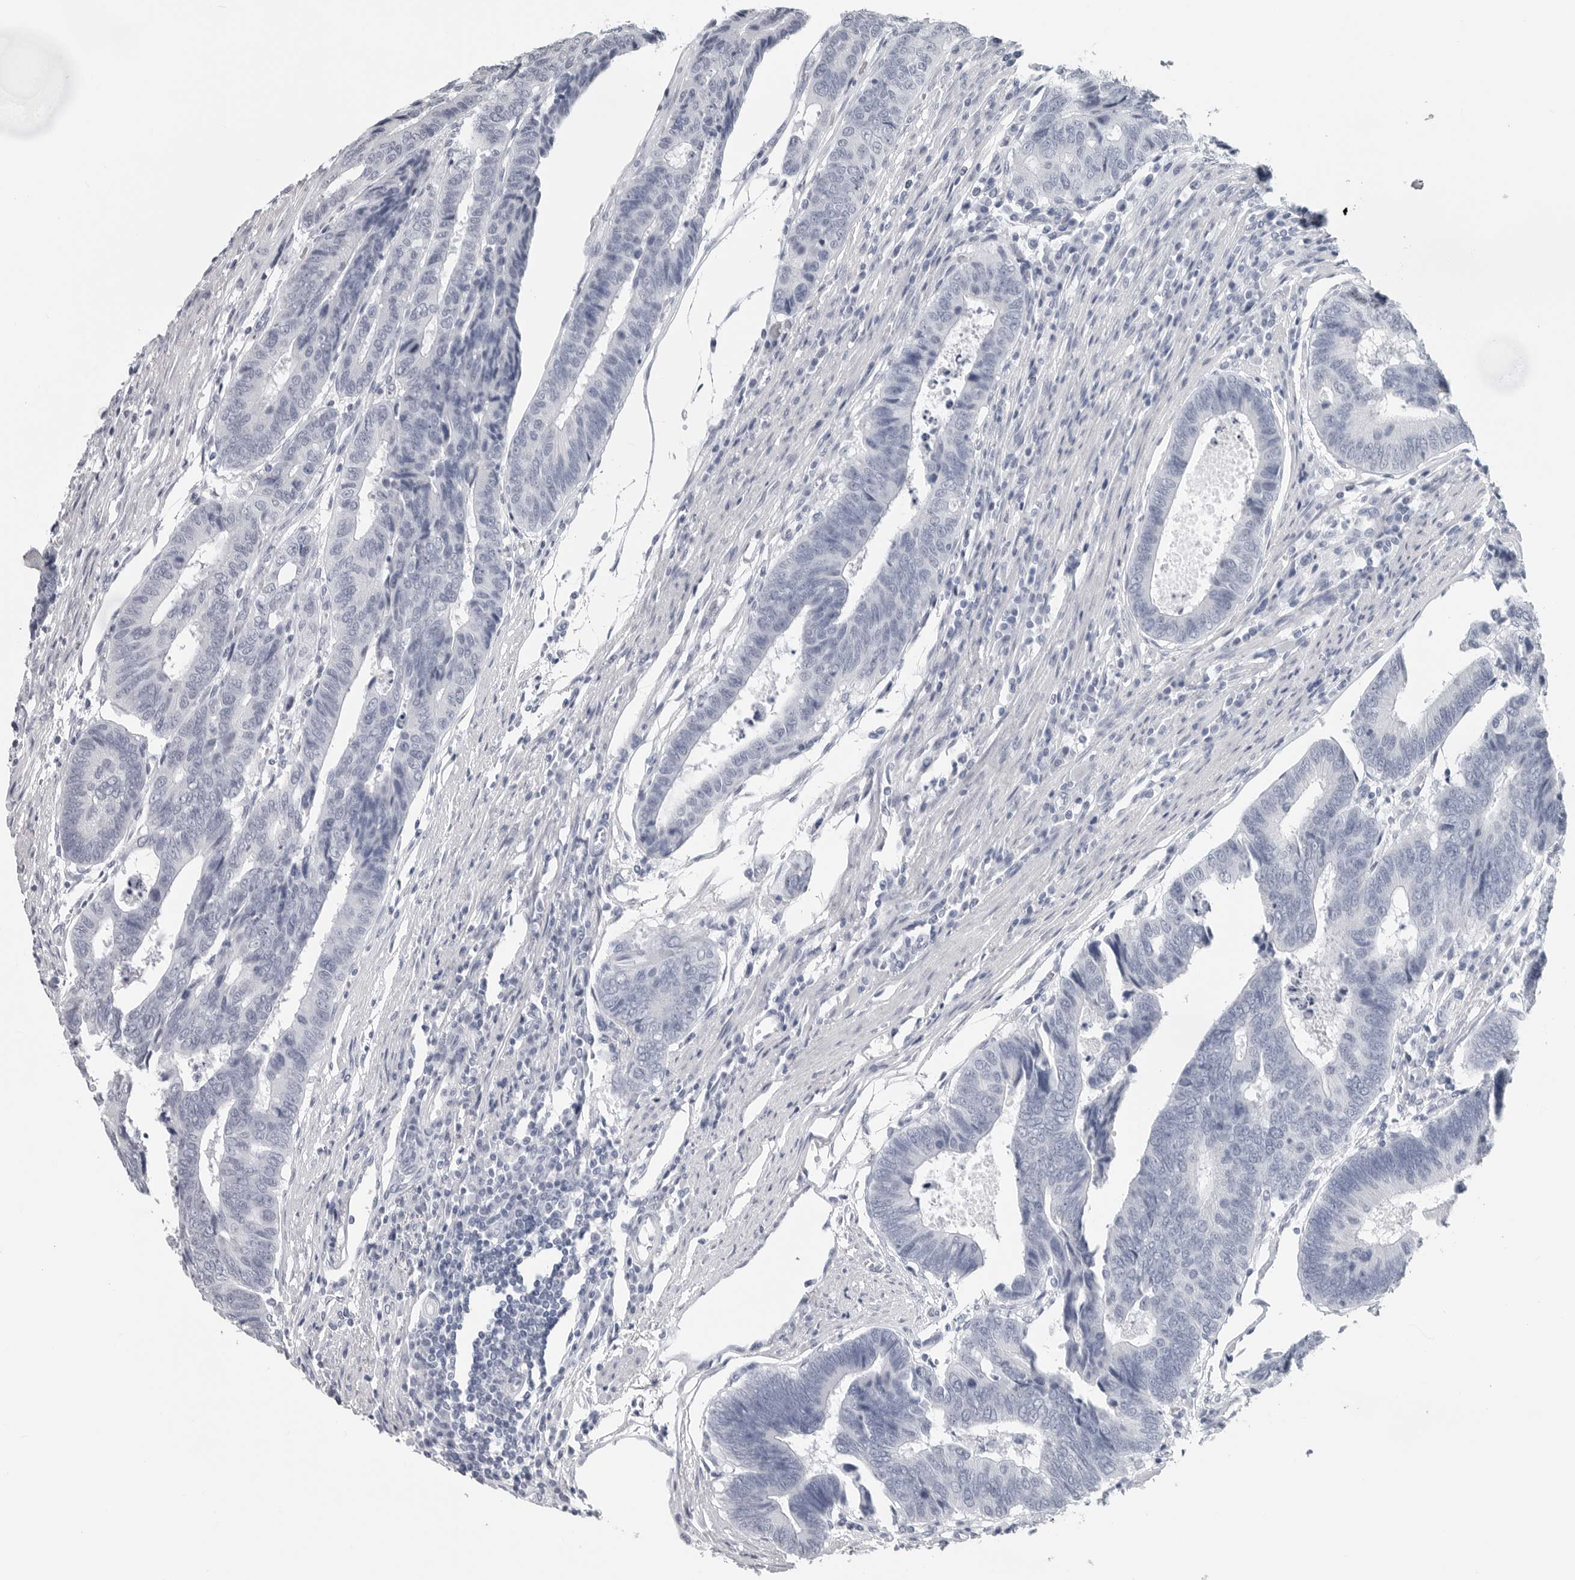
{"staining": {"intensity": "negative", "quantity": "none", "location": "none"}, "tissue": "colorectal cancer", "cell_type": "Tumor cells", "image_type": "cancer", "snomed": [{"axis": "morphology", "description": "Adenocarcinoma, NOS"}, {"axis": "topography", "description": "Rectum"}], "caption": "The image shows no staining of tumor cells in colorectal cancer. The staining was performed using DAB (3,3'-diaminobenzidine) to visualize the protein expression in brown, while the nuclei were stained in blue with hematoxylin (Magnification: 20x).", "gene": "CSH1", "patient": {"sex": "male", "age": 84}}